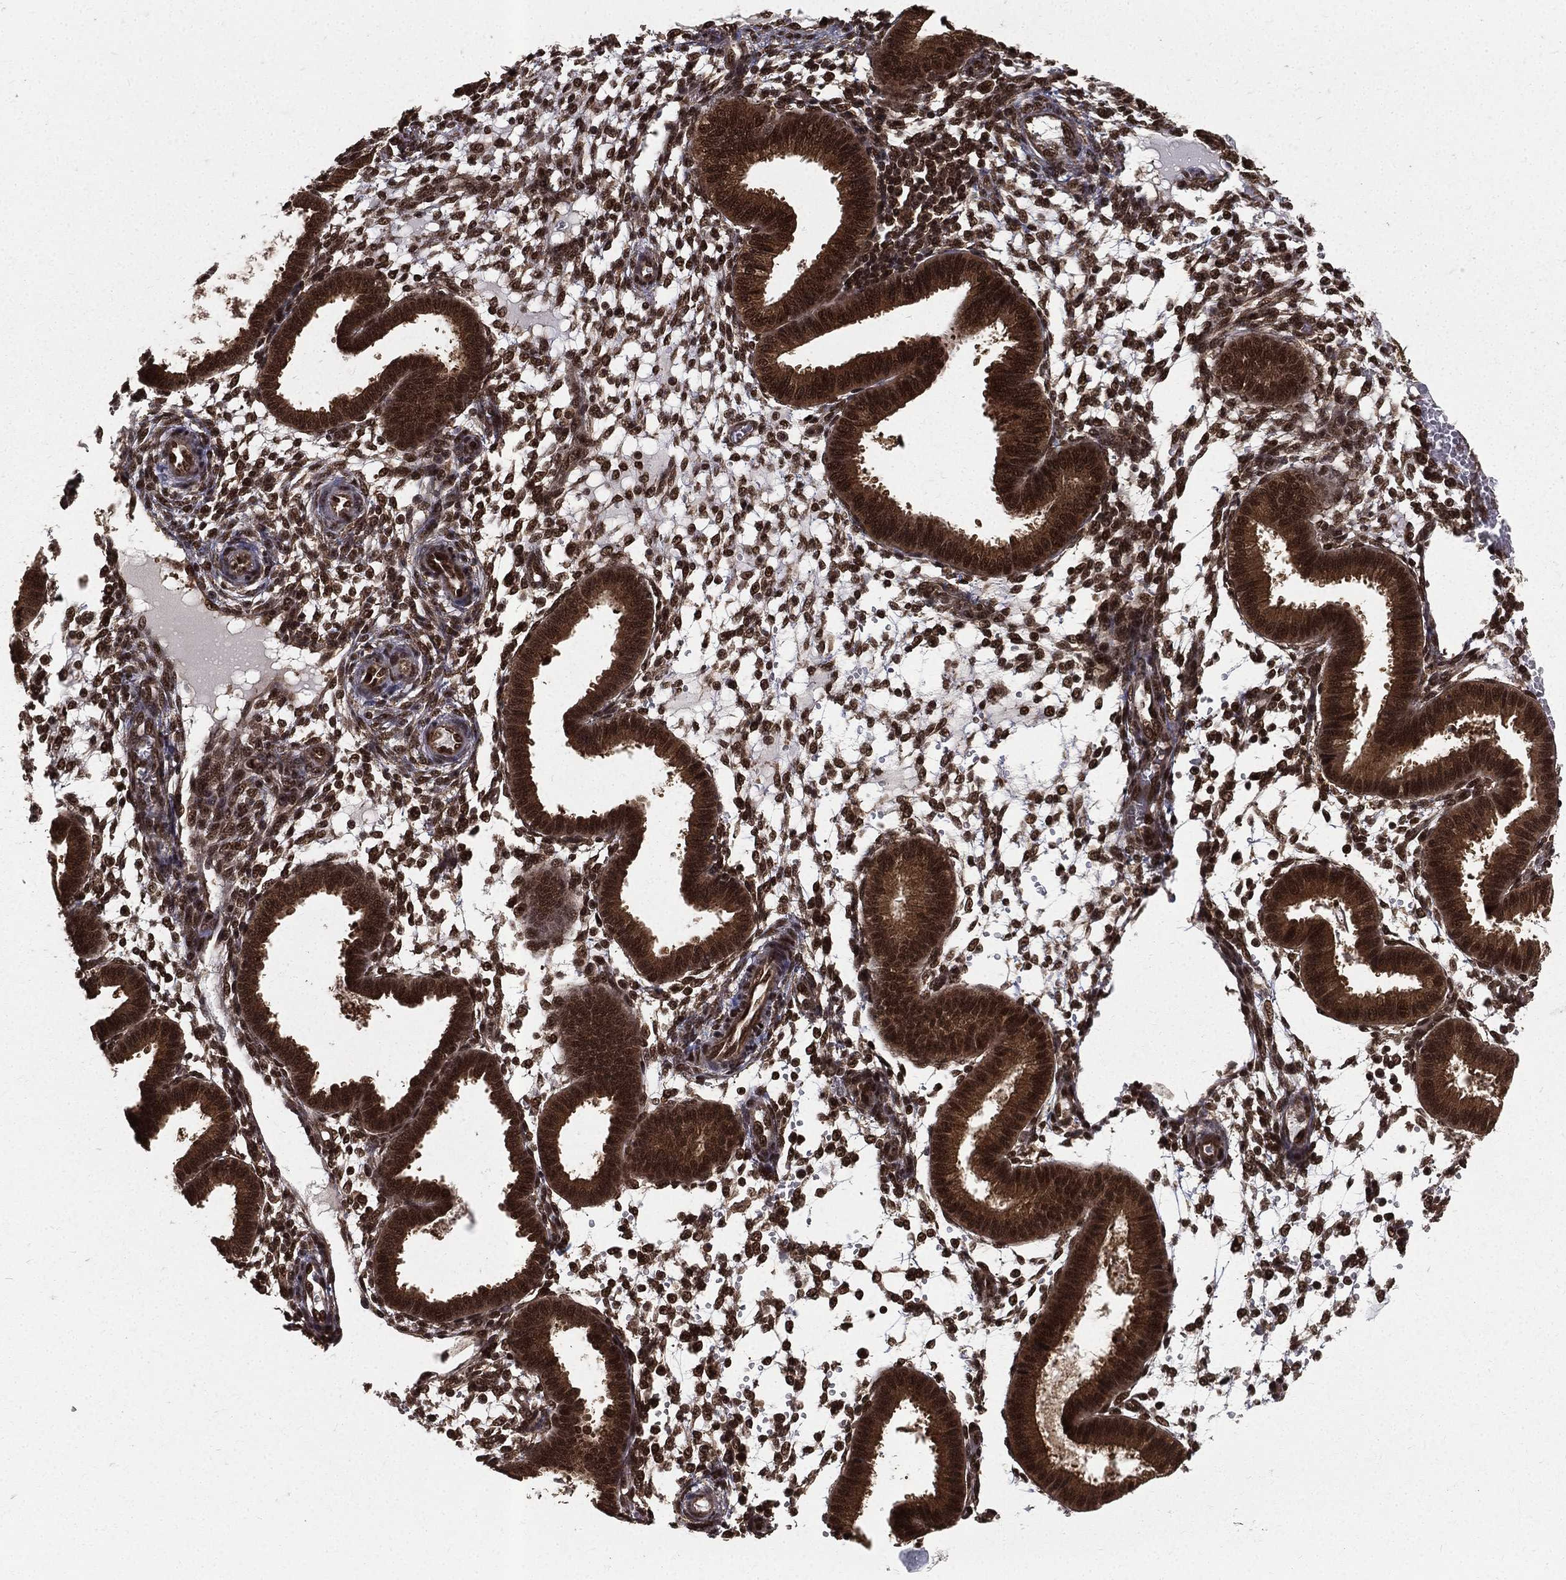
{"staining": {"intensity": "strong", "quantity": ">75%", "location": "nuclear"}, "tissue": "endometrium", "cell_type": "Cells in endometrial stroma", "image_type": "normal", "snomed": [{"axis": "morphology", "description": "Normal tissue, NOS"}, {"axis": "topography", "description": "Endometrium"}], "caption": "Human endometrium stained for a protein (brown) displays strong nuclear positive expression in approximately >75% of cells in endometrial stroma.", "gene": "COPS4", "patient": {"sex": "female", "age": 43}}